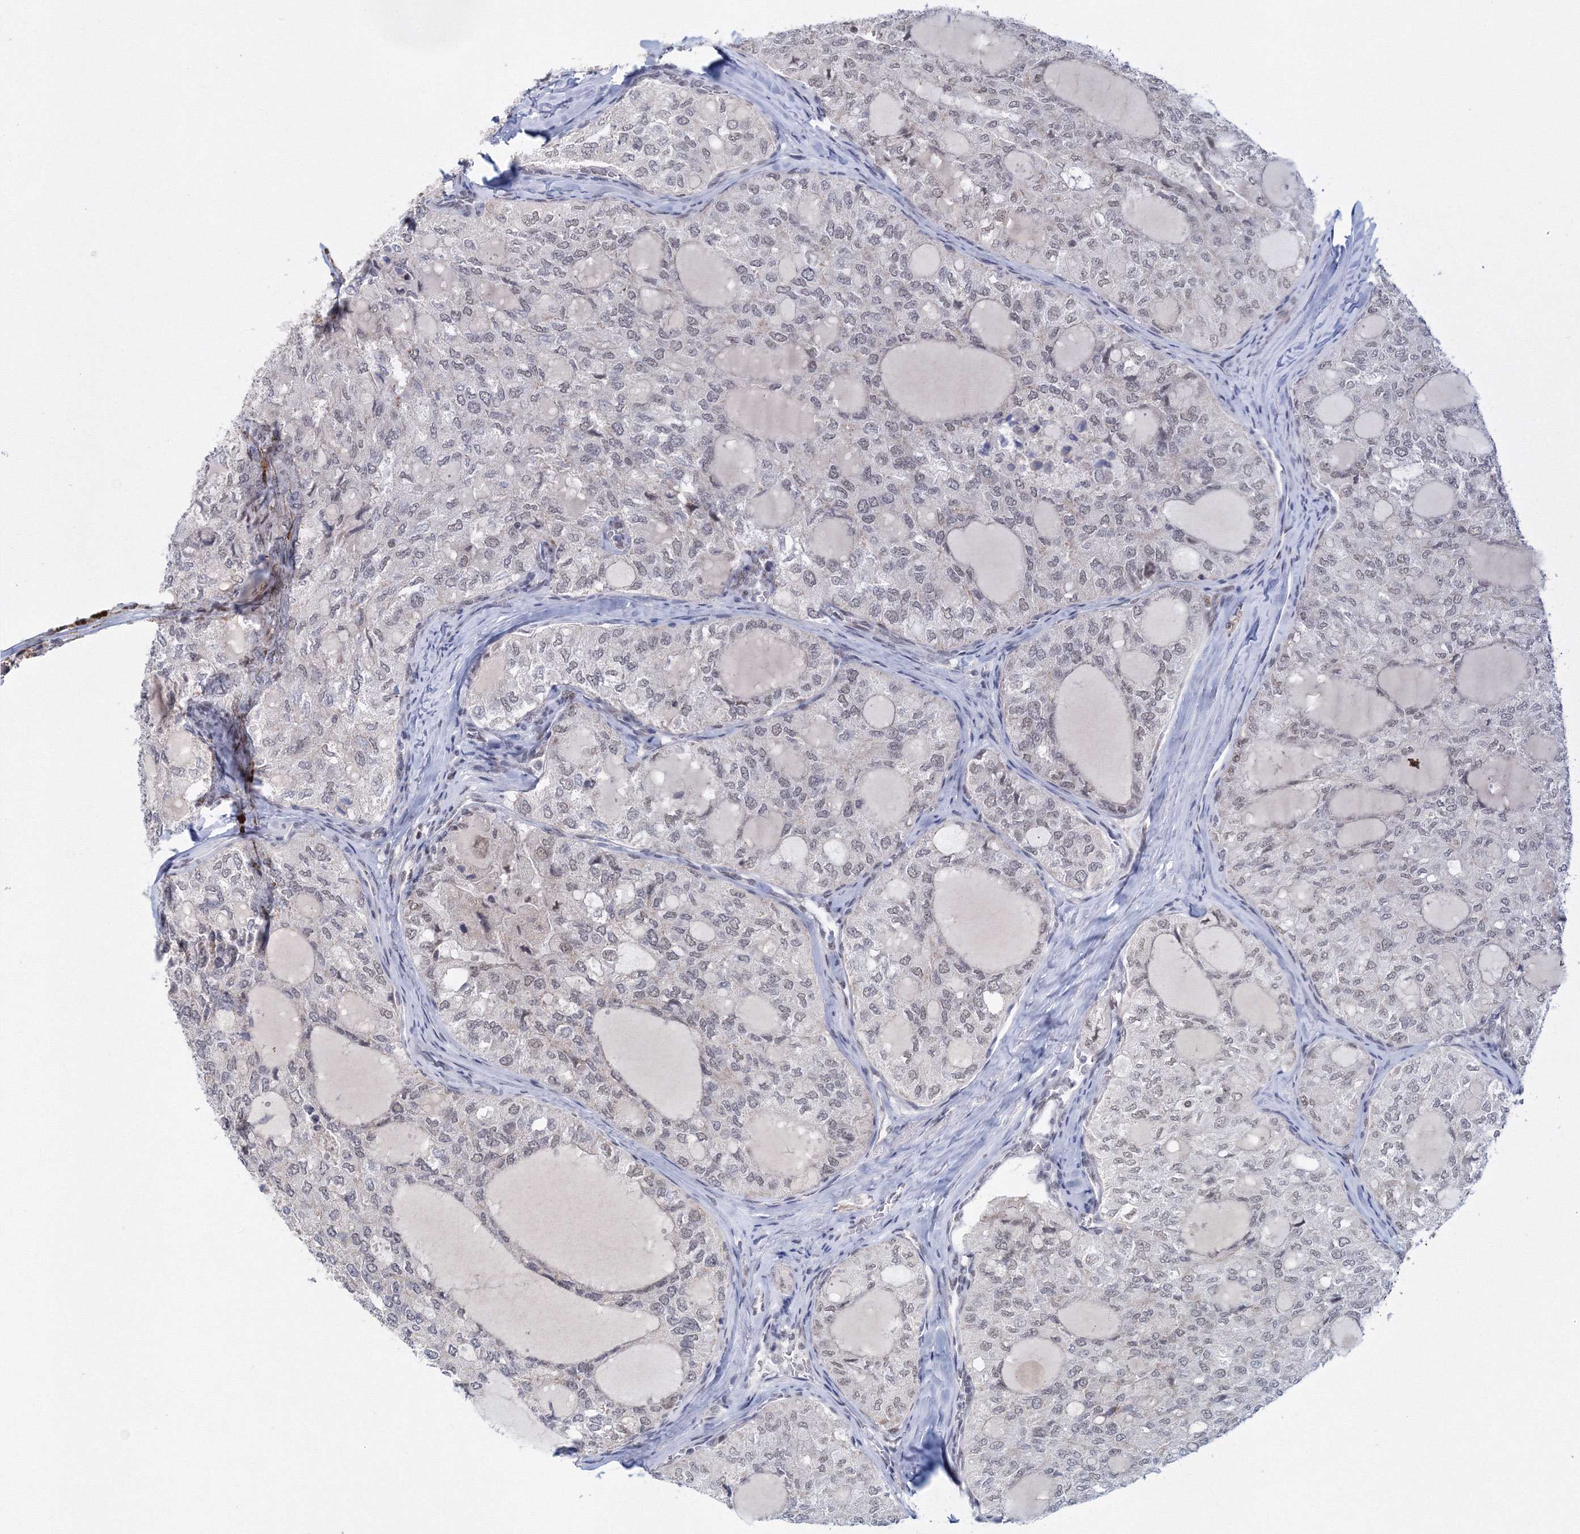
{"staining": {"intensity": "negative", "quantity": "none", "location": "none"}, "tissue": "thyroid cancer", "cell_type": "Tumor cells", "image_type": "cancer", "snomed": [{"axis": "morphology", "description": "Follicular adenoma carcinoma, NOS"}, {"axis": "topography", "description": "Thyroid gland"}], "caption": "IHC of follicular adenoma carcinoma (thyroid) demonstrates no staining in tumor cells.", "gene": "SF3B6", "patient": {"sex": "male", "age": 75}}